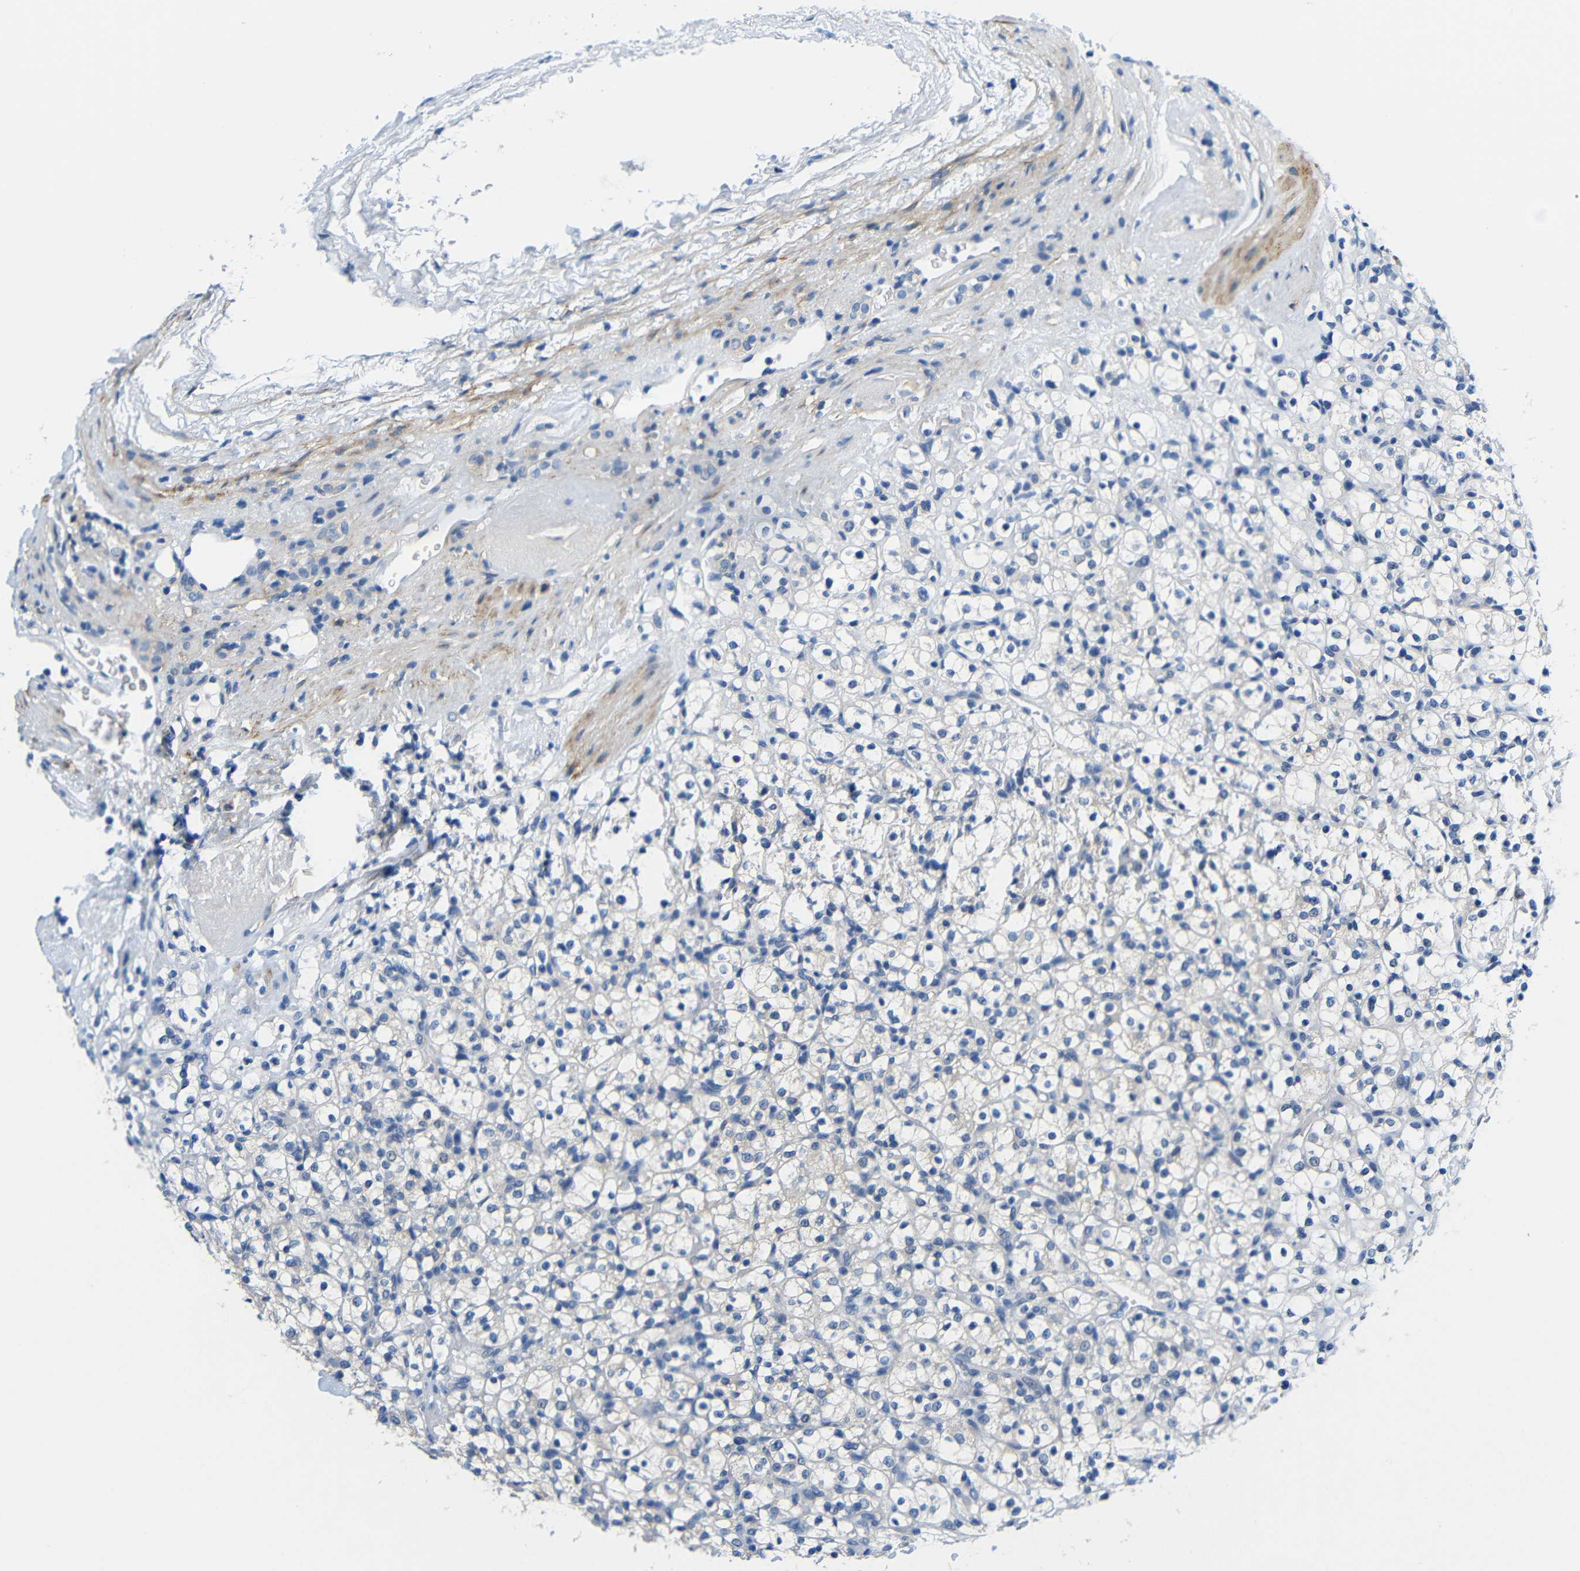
{"staining": {"intensity": "negative", "quantity": "none", "location": "none"}, "tissue": "renal cancer", "cell_type": "Tumor cells", "image_type": "cancer", "snomed": [{"axis": "morphology", "description": "Normal tissue, NOS"}, {"axis": "morphology", "description": "Adenocarcinoma, NOS"}, {"axis": "topography", "description": "Kidney"}], "caption": "Immunohistochemical staining of human renal cancer (adenocarcinoma) exhibits no significant expression in tumor cells.", "gene": "NEGR1", "patient": {"sex": "female", "age": 72}}